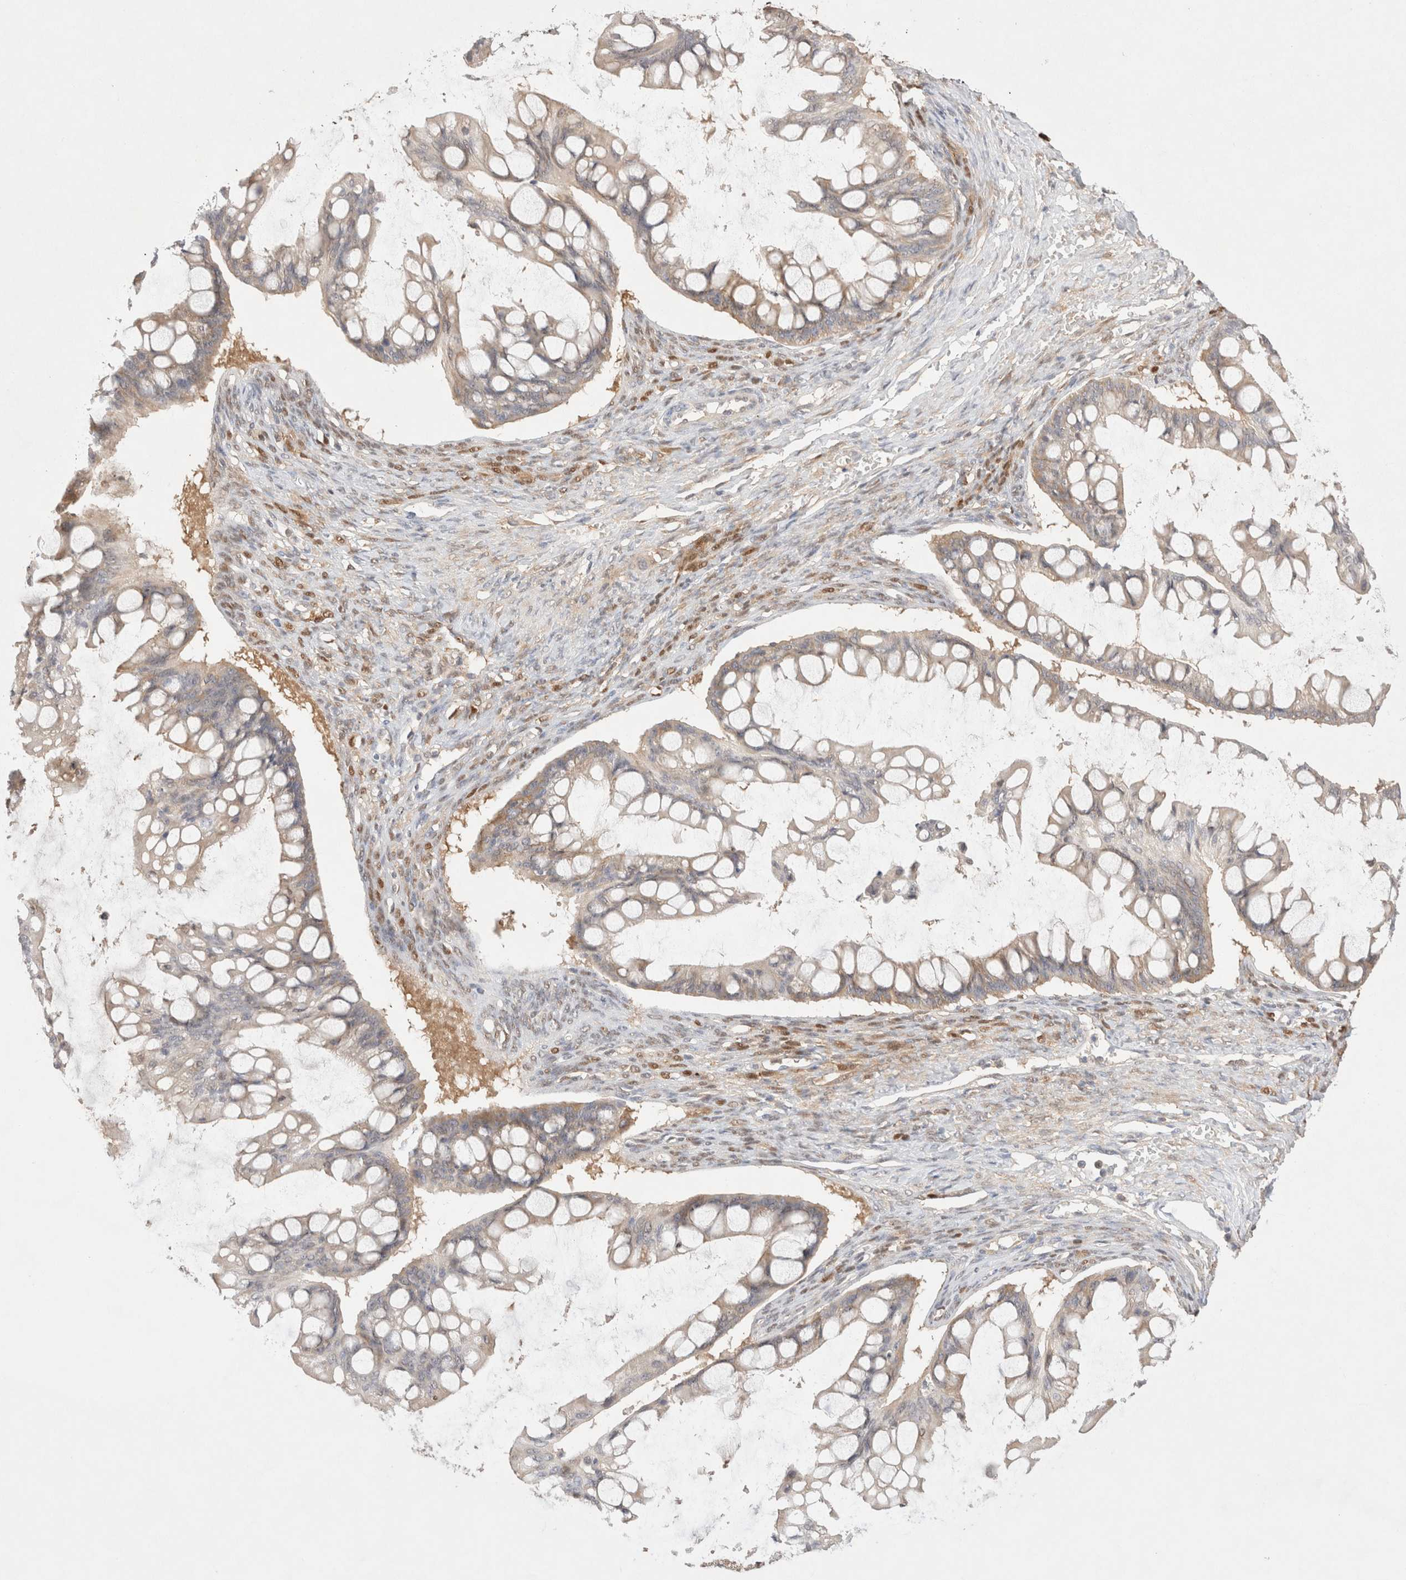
{"staining": {"intensity": "weak", "quantity": "<25%", "location": "cytoplasmic/membranous"}, "tissue": "ovarian cancer", "cell_type": "Tumor cells", "image_type": "cancer", "snomed": [{"axis": "morphology", "description": "Cystadenocarcinoma, mucinous, NOS"}, {"axis": "topography", "description": "Ovary"}], "caption": "An image of human ovarian mucinous cystadenocarcinoma is negative for staining in tumor cells. (DAB IHC, high magnification).", "gene": "STARD10", "patient": {"sex": "female", "age": 73}}